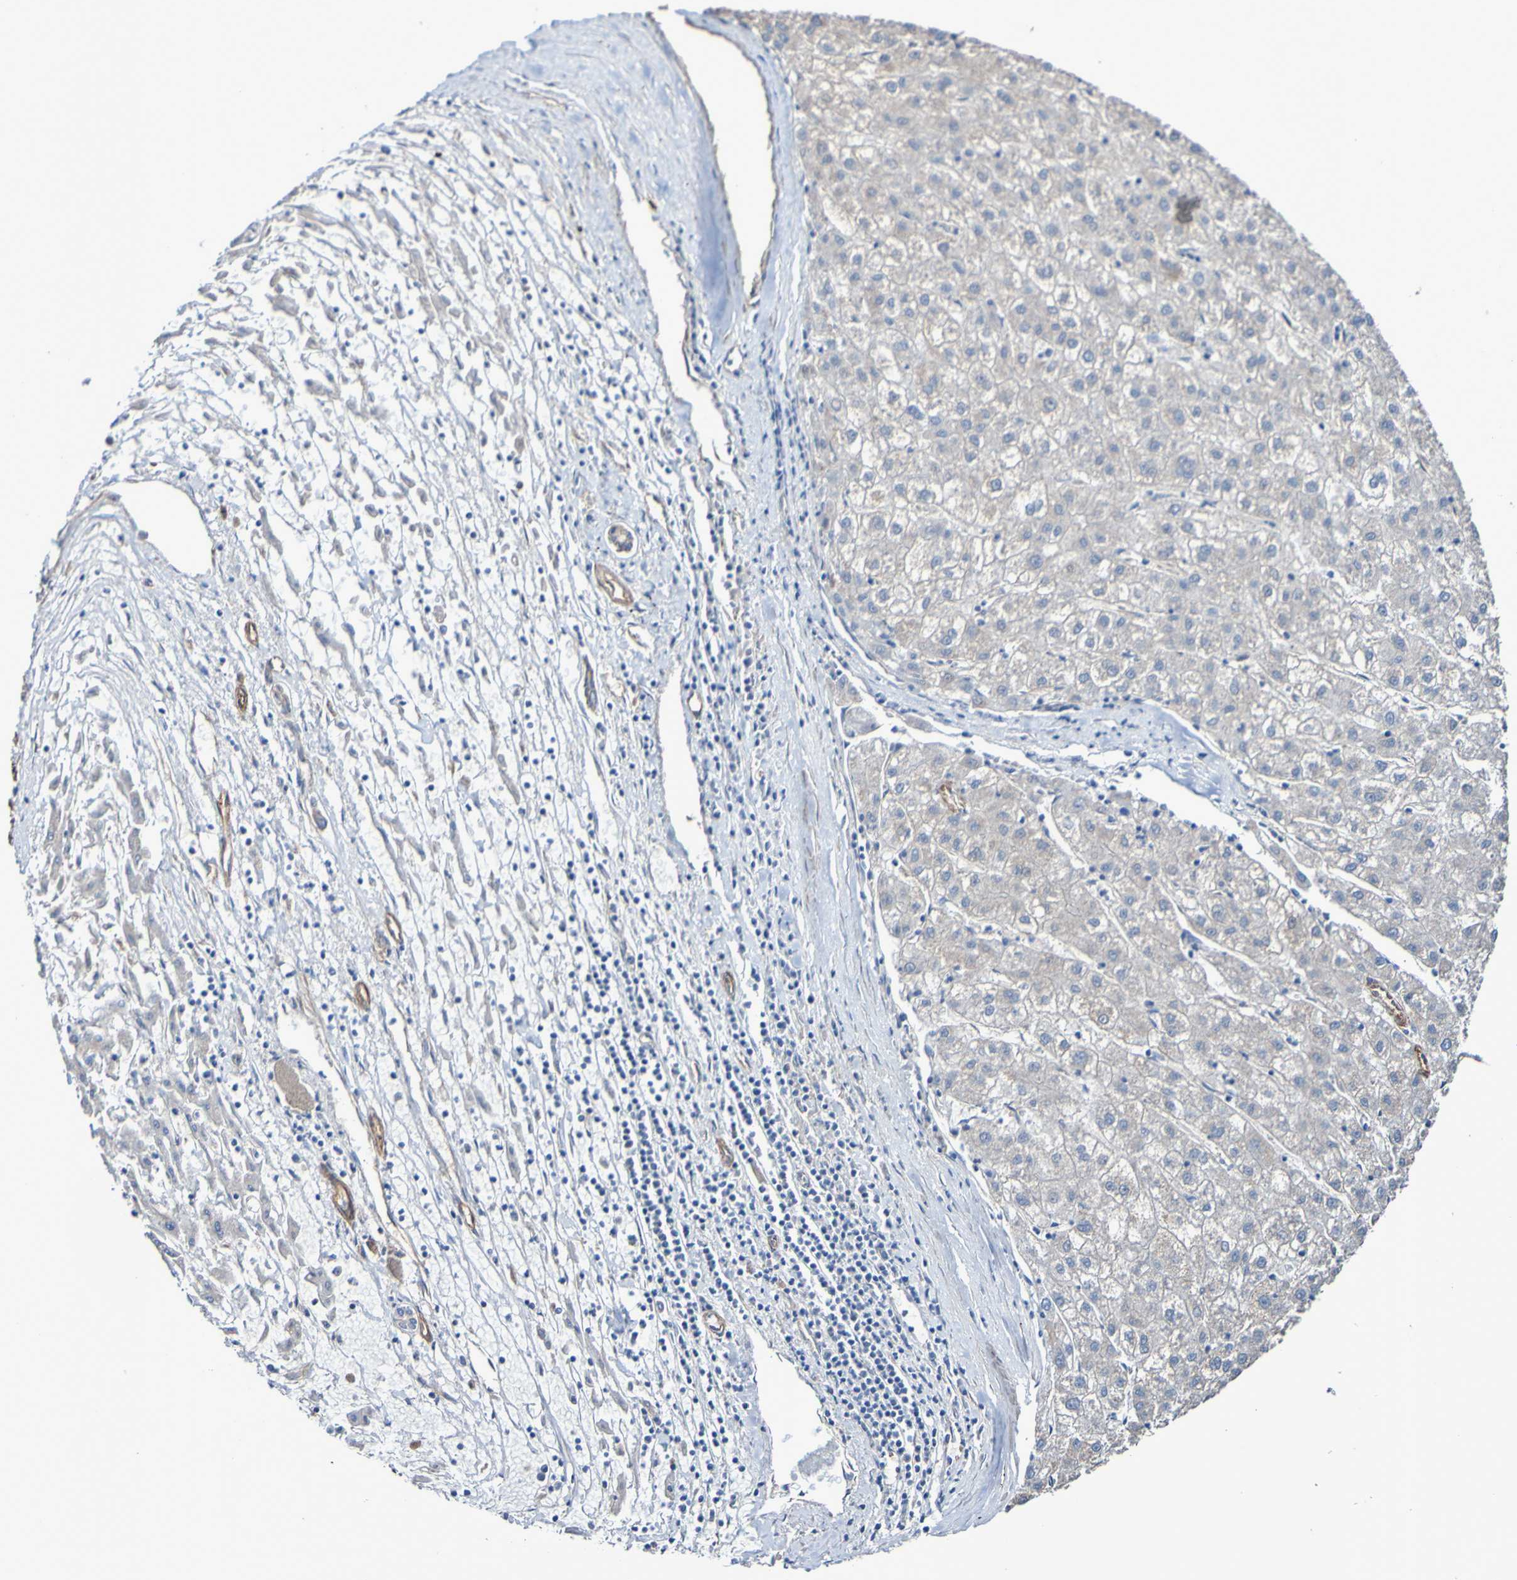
{"staining": {"intensity": "negative", "quantity": "none", "location": "none"}, "tissue": "liver cancer", "cell_type": "Tumor cells", "image_type": "cancer", "snomed": [{"axis": "morphology", "description": "Carcinoma, Hepatocellular, NOS"}, {"axis": "topography", "description": "Liver"}], "caption": "Hepatocellular carcinoma (liver) was stained to show a protein in brown. There is no significant staining in tumor cells.", "gene": "ELMOD3", "patient": {"sex": "male", "age": 72}}